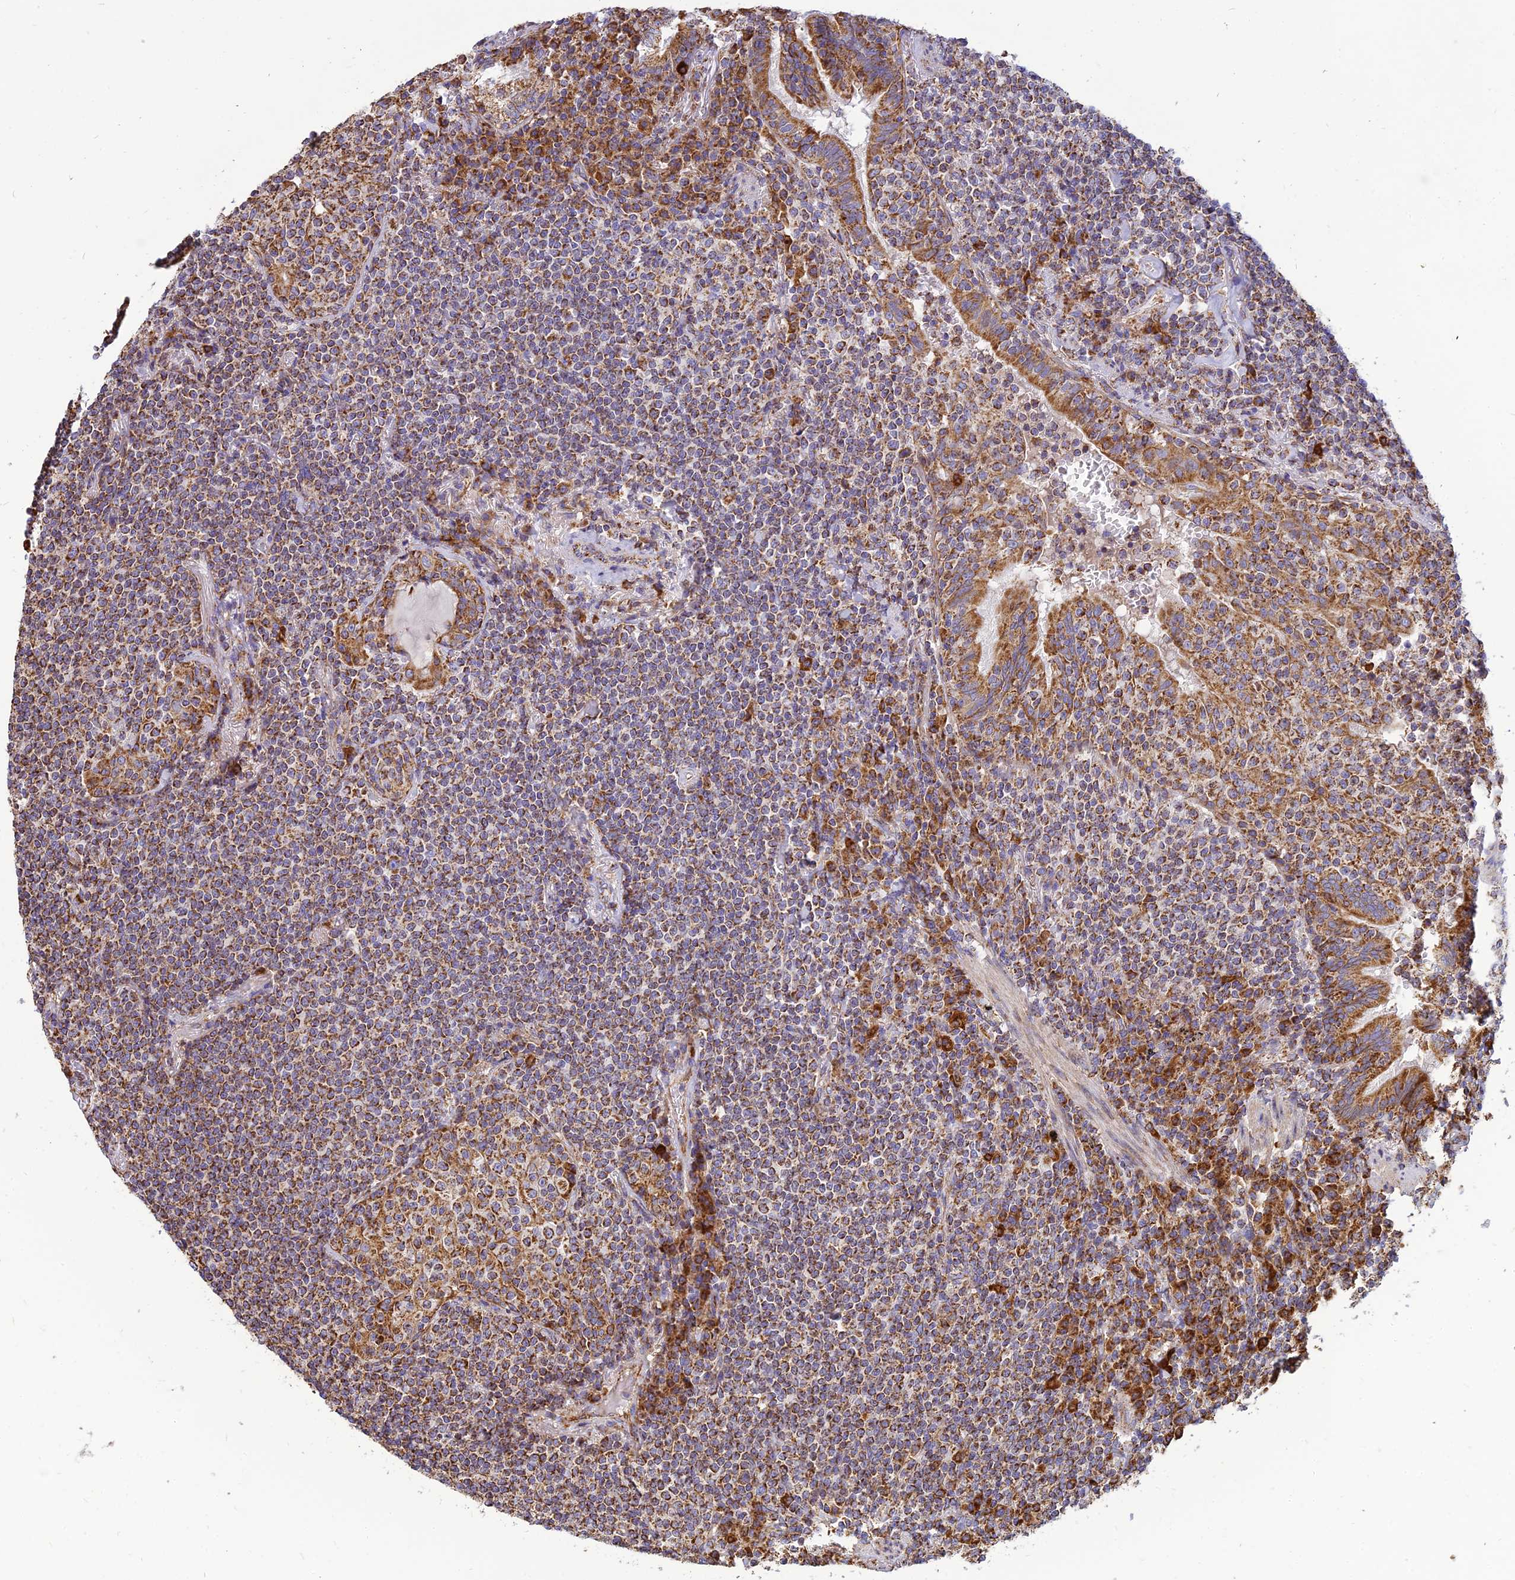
{"staining": {"intensity": "moderate", "quantity": ">75%", "location": "cytoplasmic/membranous"}, "tissue": "lymphoma", "cell_type": "Tumor cells", "image_type": "cancer", "snomed": [{"axis": "morphology", "description": "Malignant lymphoma, non-Hodgkin's type, Low grade"}, {"axis": "topography", "description": "Lung"}], "caption": "Low-grade malignant lymphoma, non-Hodgkin's type stained for a protein reveals moderate cytoplasmic/membranous positivity in tumor cells.", "gene": "THUMPD2", "patient": {"sex": "female", "age": 71}}